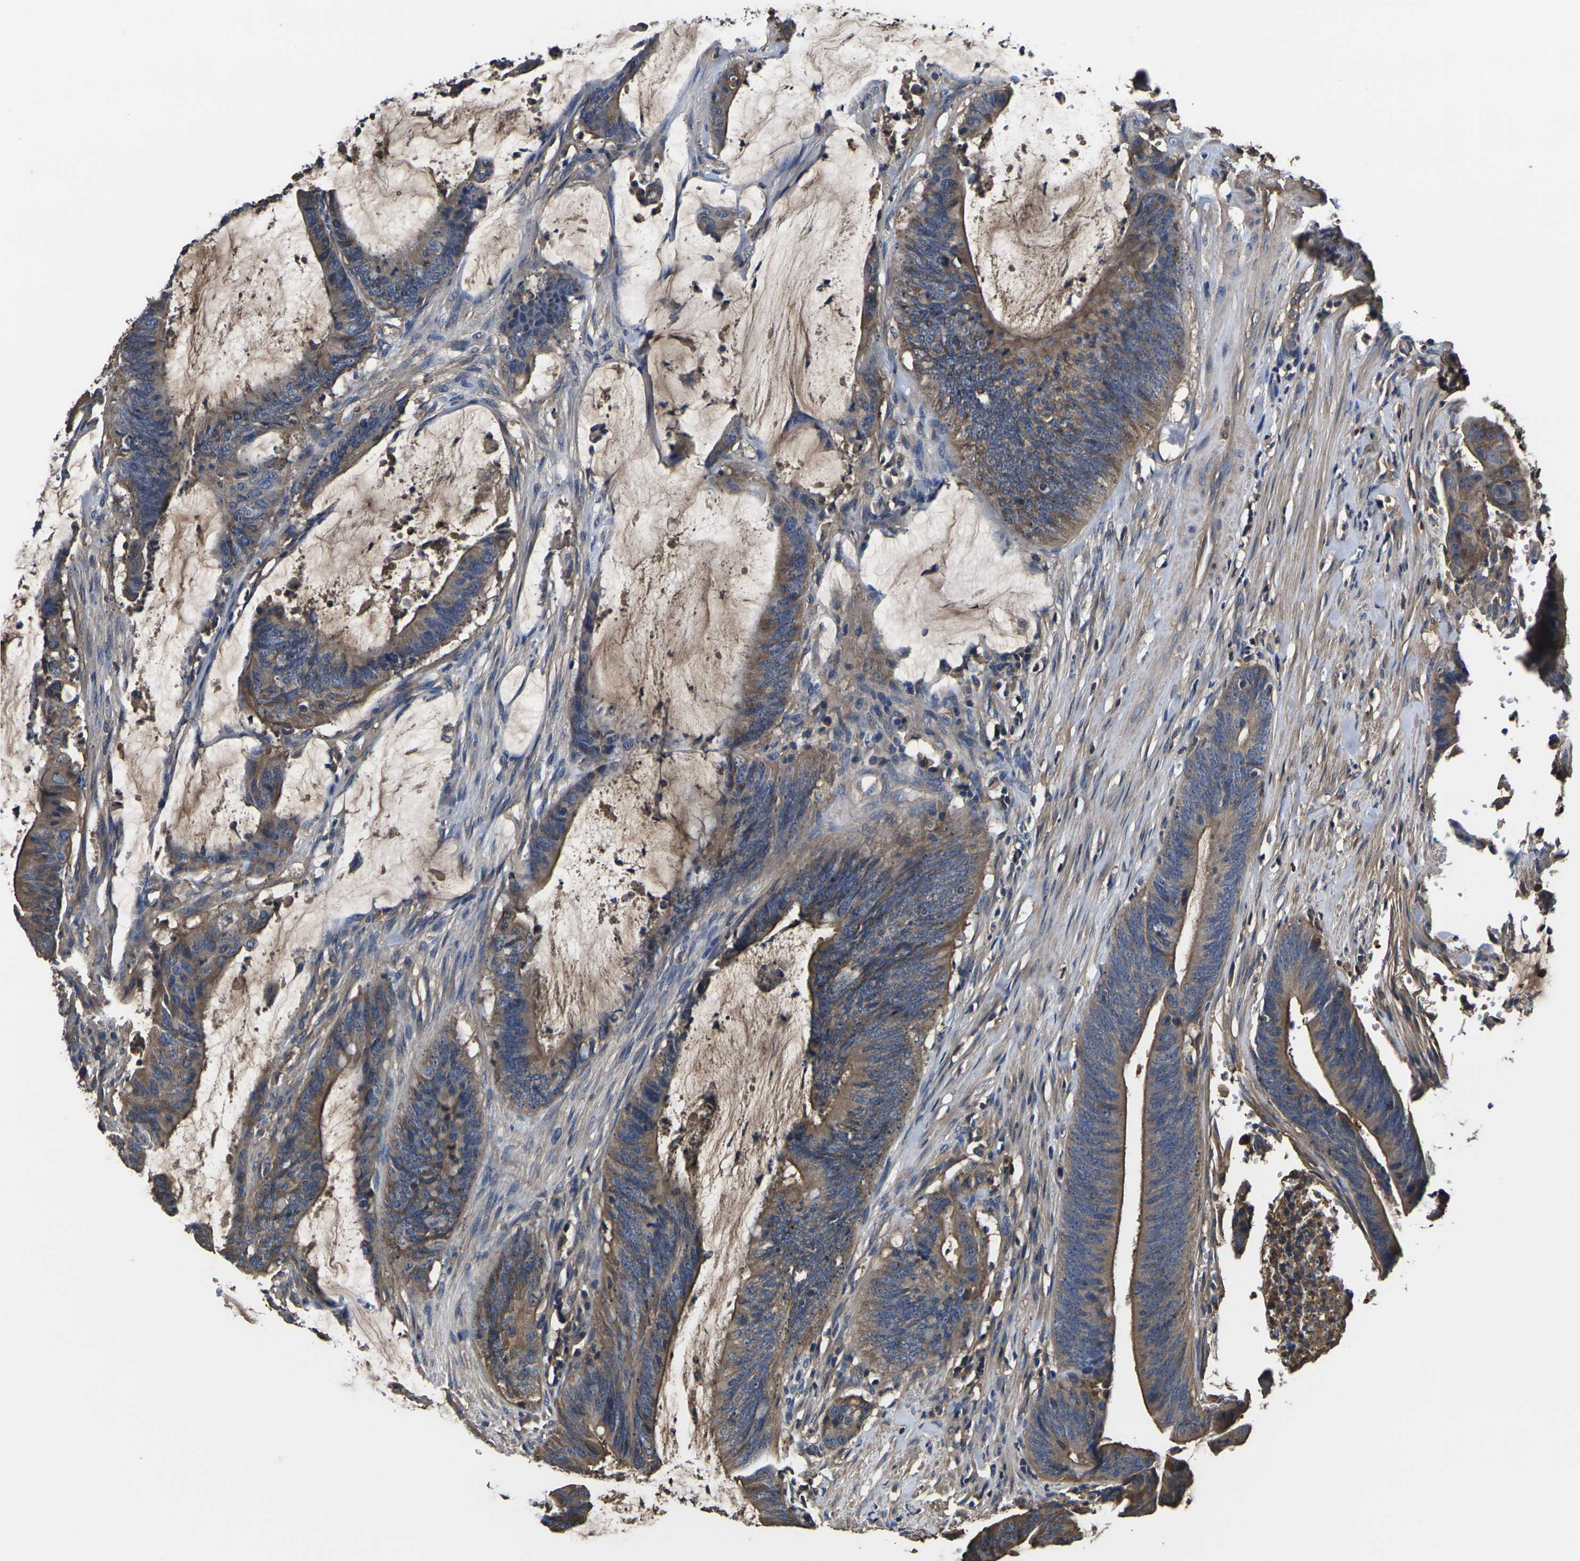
{"staining": {"intensity": "moderate", "quantity": ">75%", "location": "cytoplasmic/membranous"}, "tissue": "colorectal cancer", "cell_type": "Tumor cells", "image_type": "cancer", "snomed": [{"axis": "morphology", "description": "Adenocarcinoma, NOS"}, {"axis": "topography", "description": "Rectum"}], "caption": "An immunohistochemistry (IHC) photomicrograph of tumor tissue is shown. Protein staining in brown labels moderate cytoplasmic/membranous positivity in adenocarcinoma (colorectal) within tumor cells. Using DAB (brown) and hematoxylin (blue) stains, captured at high magnification using brightfield microscopy.", "gene": "HSPG2", "patient": {"sex": "female", "age": 66}}